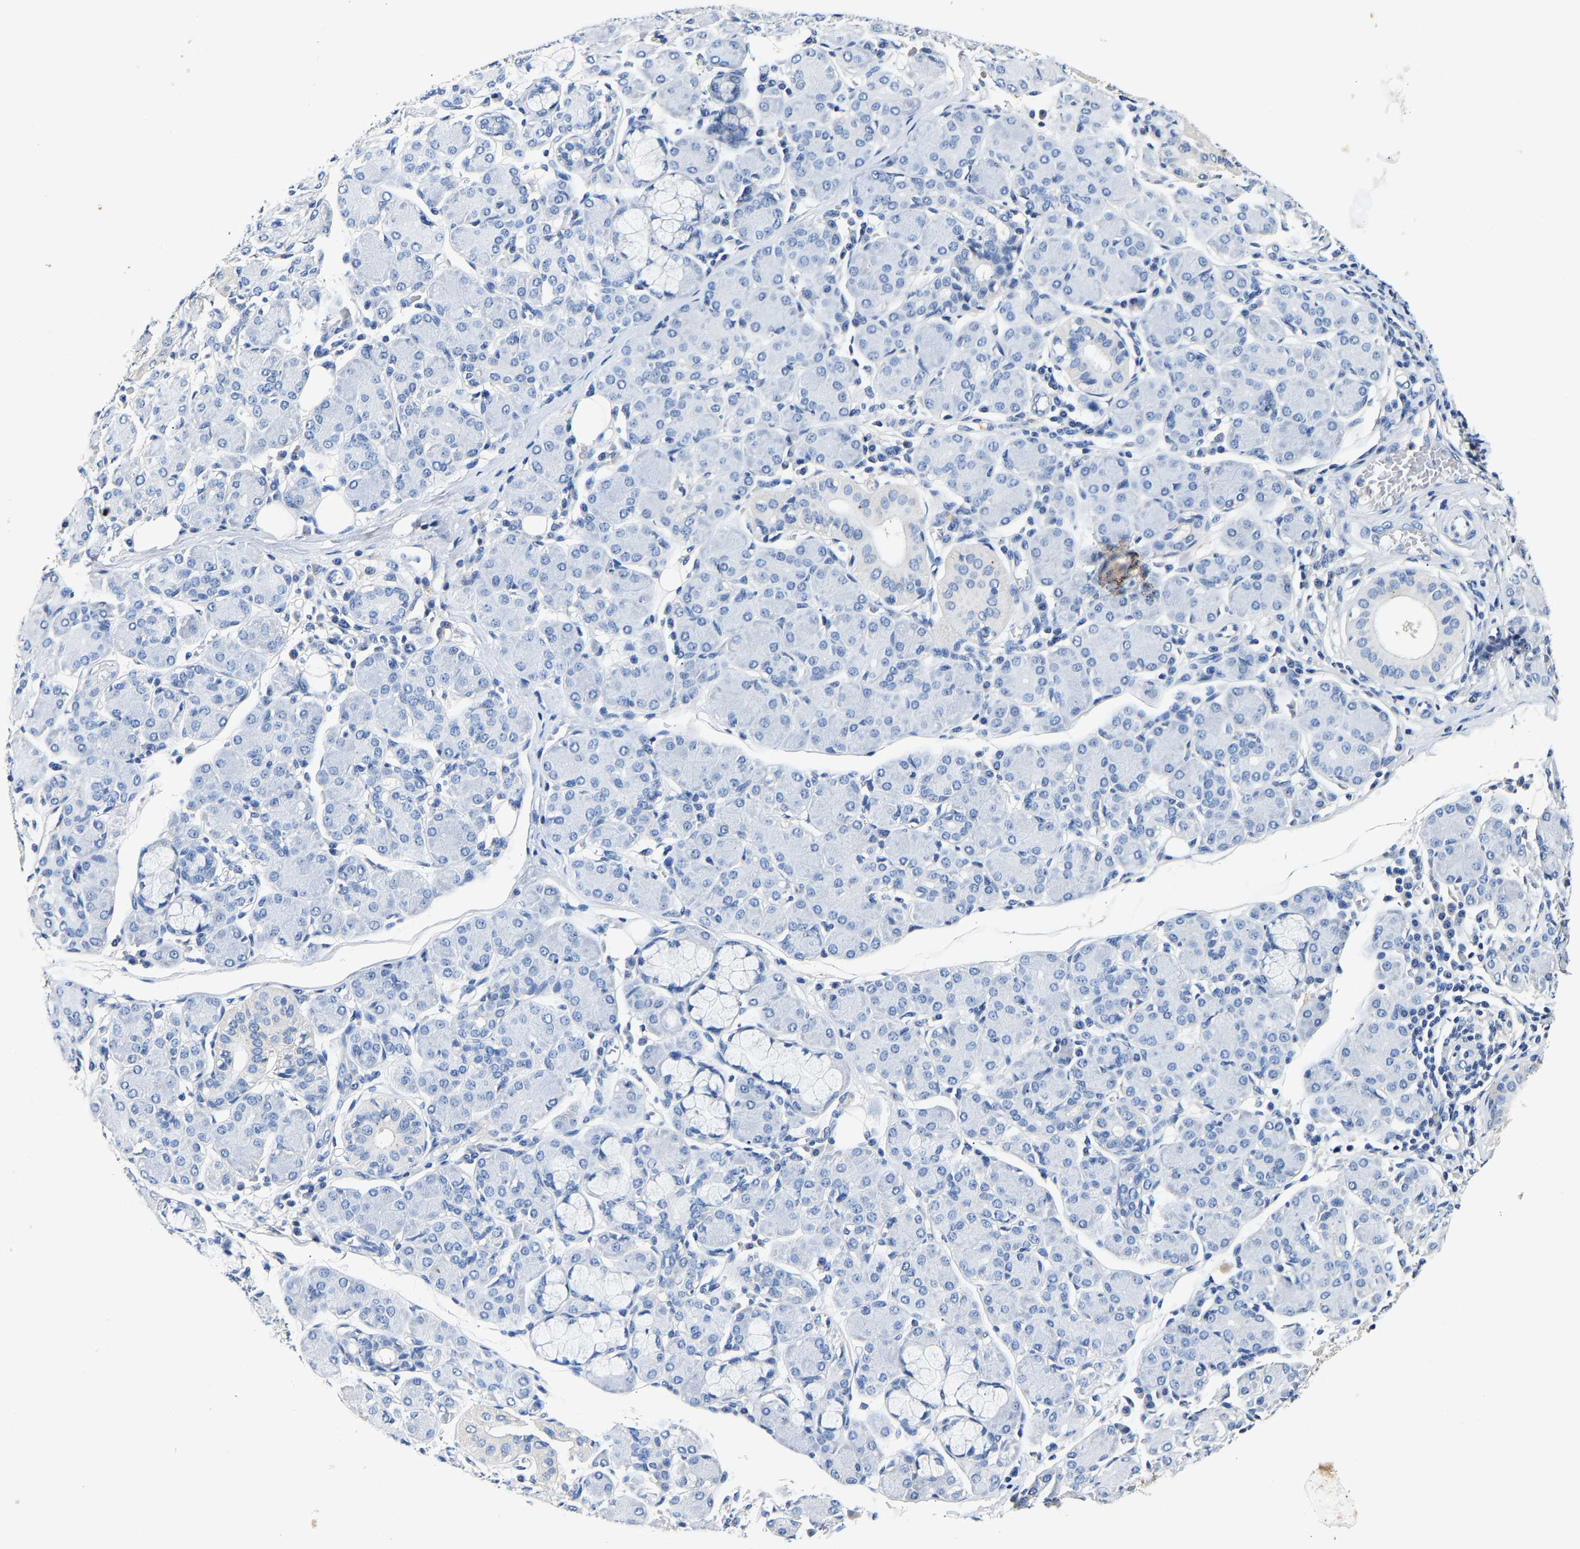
{"staining": {"intensity": "moderate", "quantity": "<25%", "location": "cytoplasmic/membranous"}, "tissue": "salivary gland", "cell_type": "Glandular cells", "image_type": "normal", "snomed": [{"axis": "morphology", "description": "Normal tissue, NOS"}, {"axis": "morphology", "description": "Inflammation, NOS"}, {"axis": "topography", "description": "Lymph node"}, {"axis": "topography", "description": "Salivary gland"}], "caption": "Human salivary gland stained with a brown dye reveals moderate cytoplasmic/membranous positive staining in about <25% of glandular cells.", "gene": "SLCO2B1", "patient": {"sex": "male", "age": 3}}